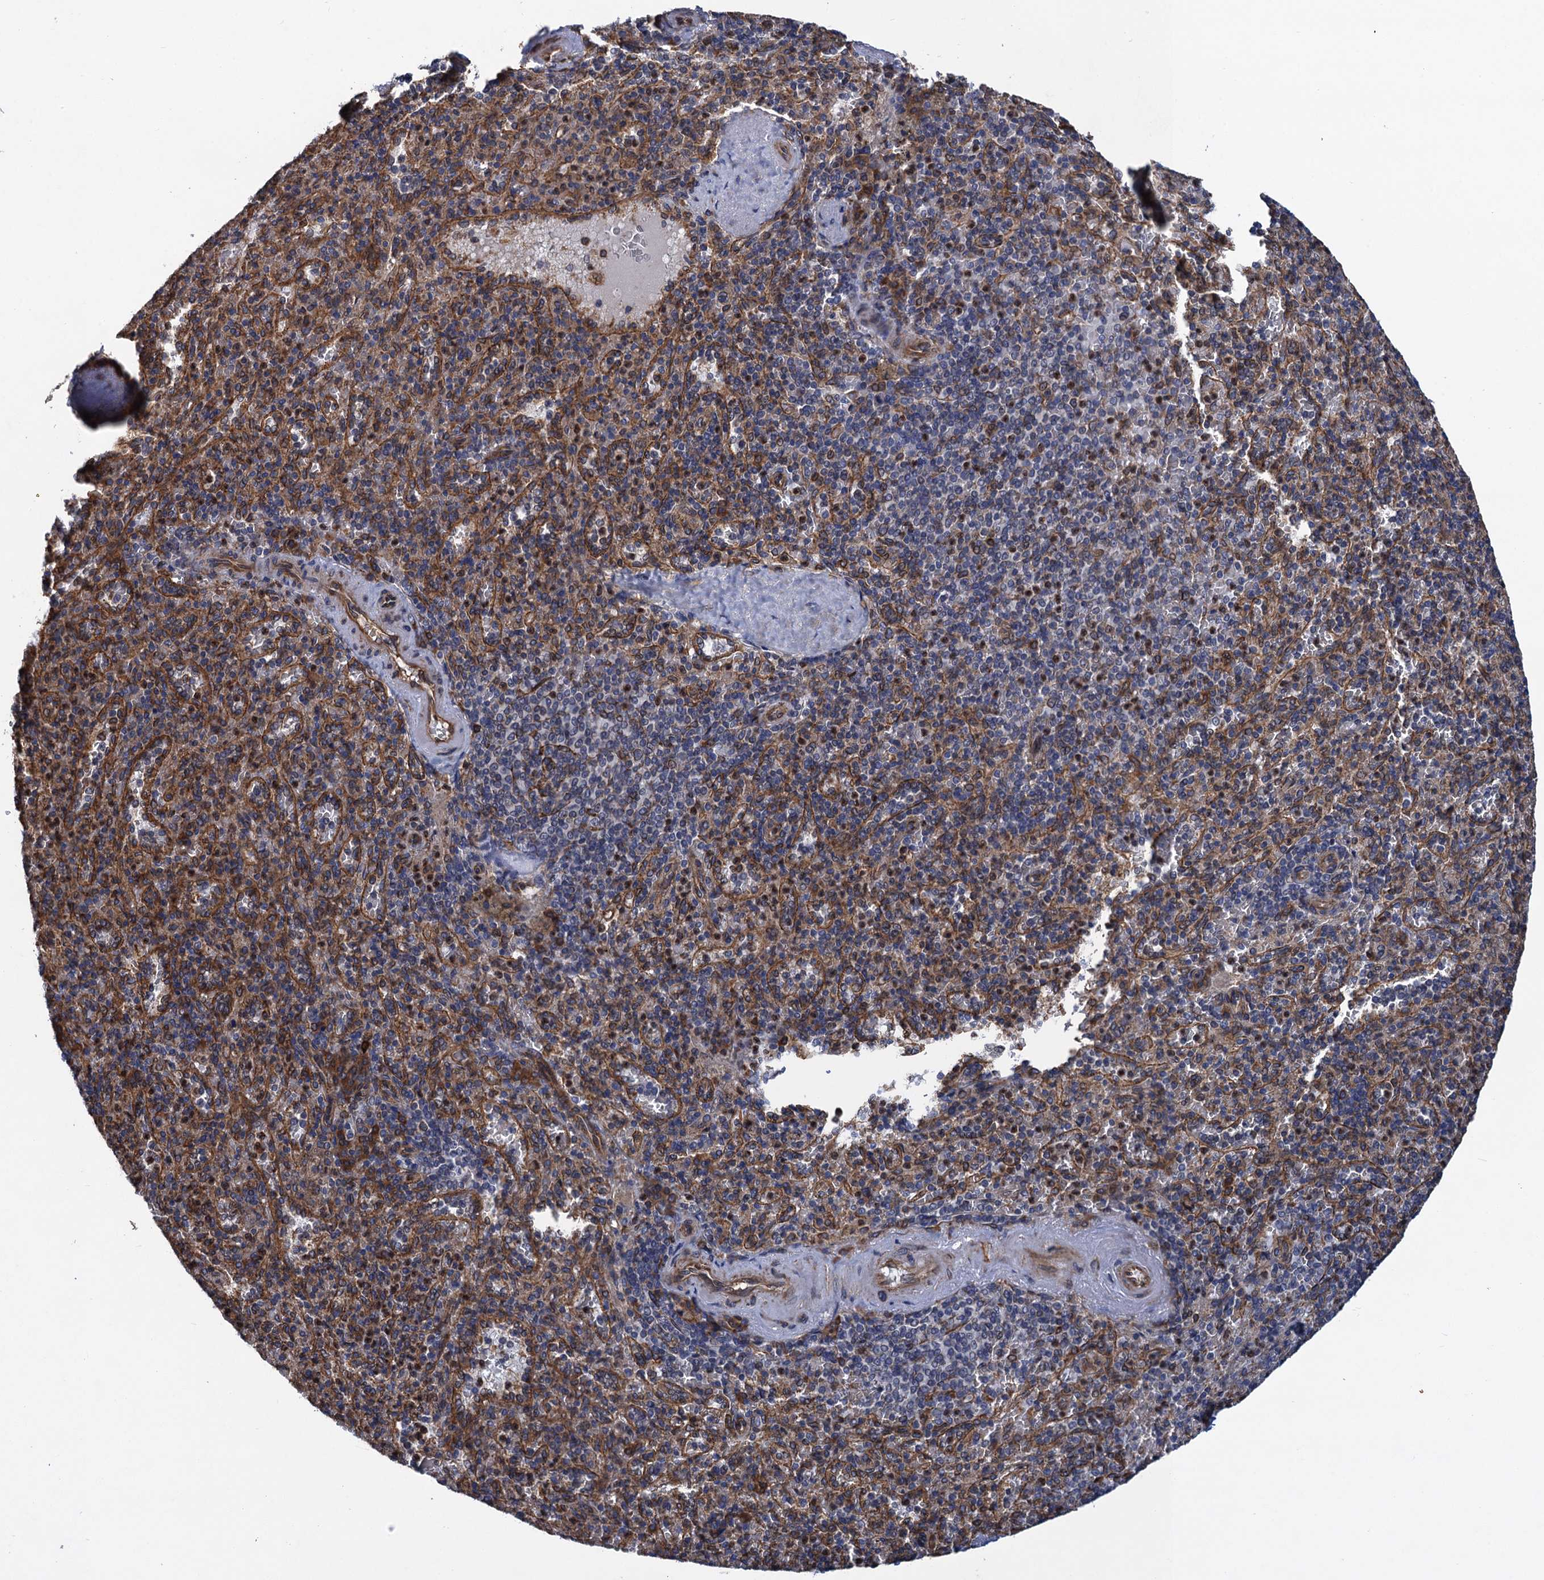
{"staining": {"intensity": "moderate", "quantity": "<25%", "location": "cytoplasmic/membranous"}, "tissue": "spleen", "cell_type": "Cells in red pulp", "image_type": "normal", "snomed": [{"axis": "morphology", "description": "Normal tissue, NOS"}, {"axis": "topography", "description": "Spleen"}], "caption": "This is an image of immunohistochemistry (IHC) staining of benign spleen, which shows moderate expression in the cytoplasmic/membranous of cells in red pulp.", "gene": "ARMC5", "patient": {"sex": "male", "age": 82}}